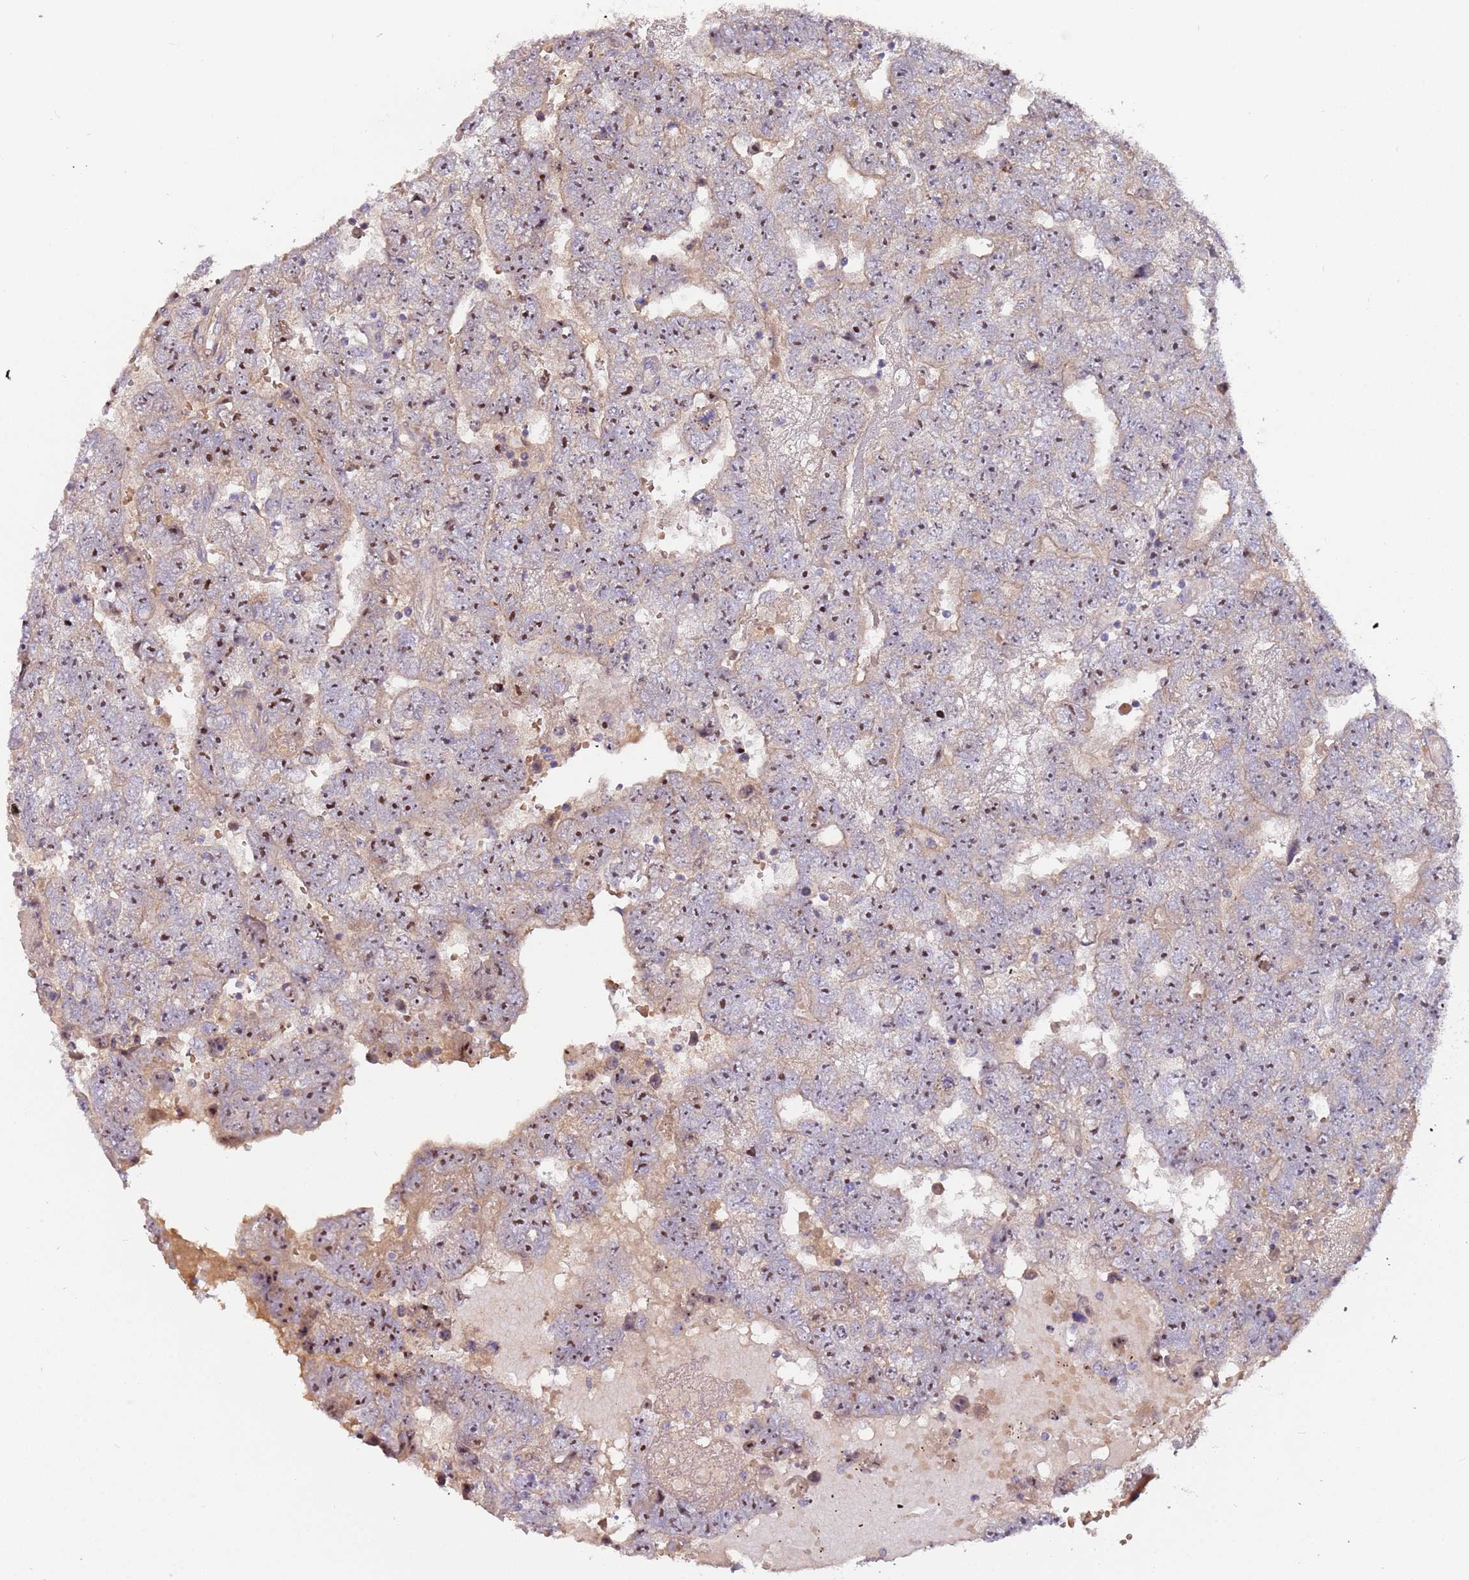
{"staining": {"intensity": "moderate", "quantity": ">75%", "location": "nuclear"}, "tissue": "testis cancer", "cell_type": "Tumor cells", "image_type": "cancer", "snomed": [{"axis": "morphology", "description": "Carcinoma, Embryonal, NOS"}, {"axis": "topography", "description": "Testis"}], "caption": "This is an image of IHC staining of testis cancer (embryonal carcinoma), which shows moderate staining in the nuclear of tumor cells.", "gene": "TRAPPC6B", "patient": {"sex": "male", "age": 25}}